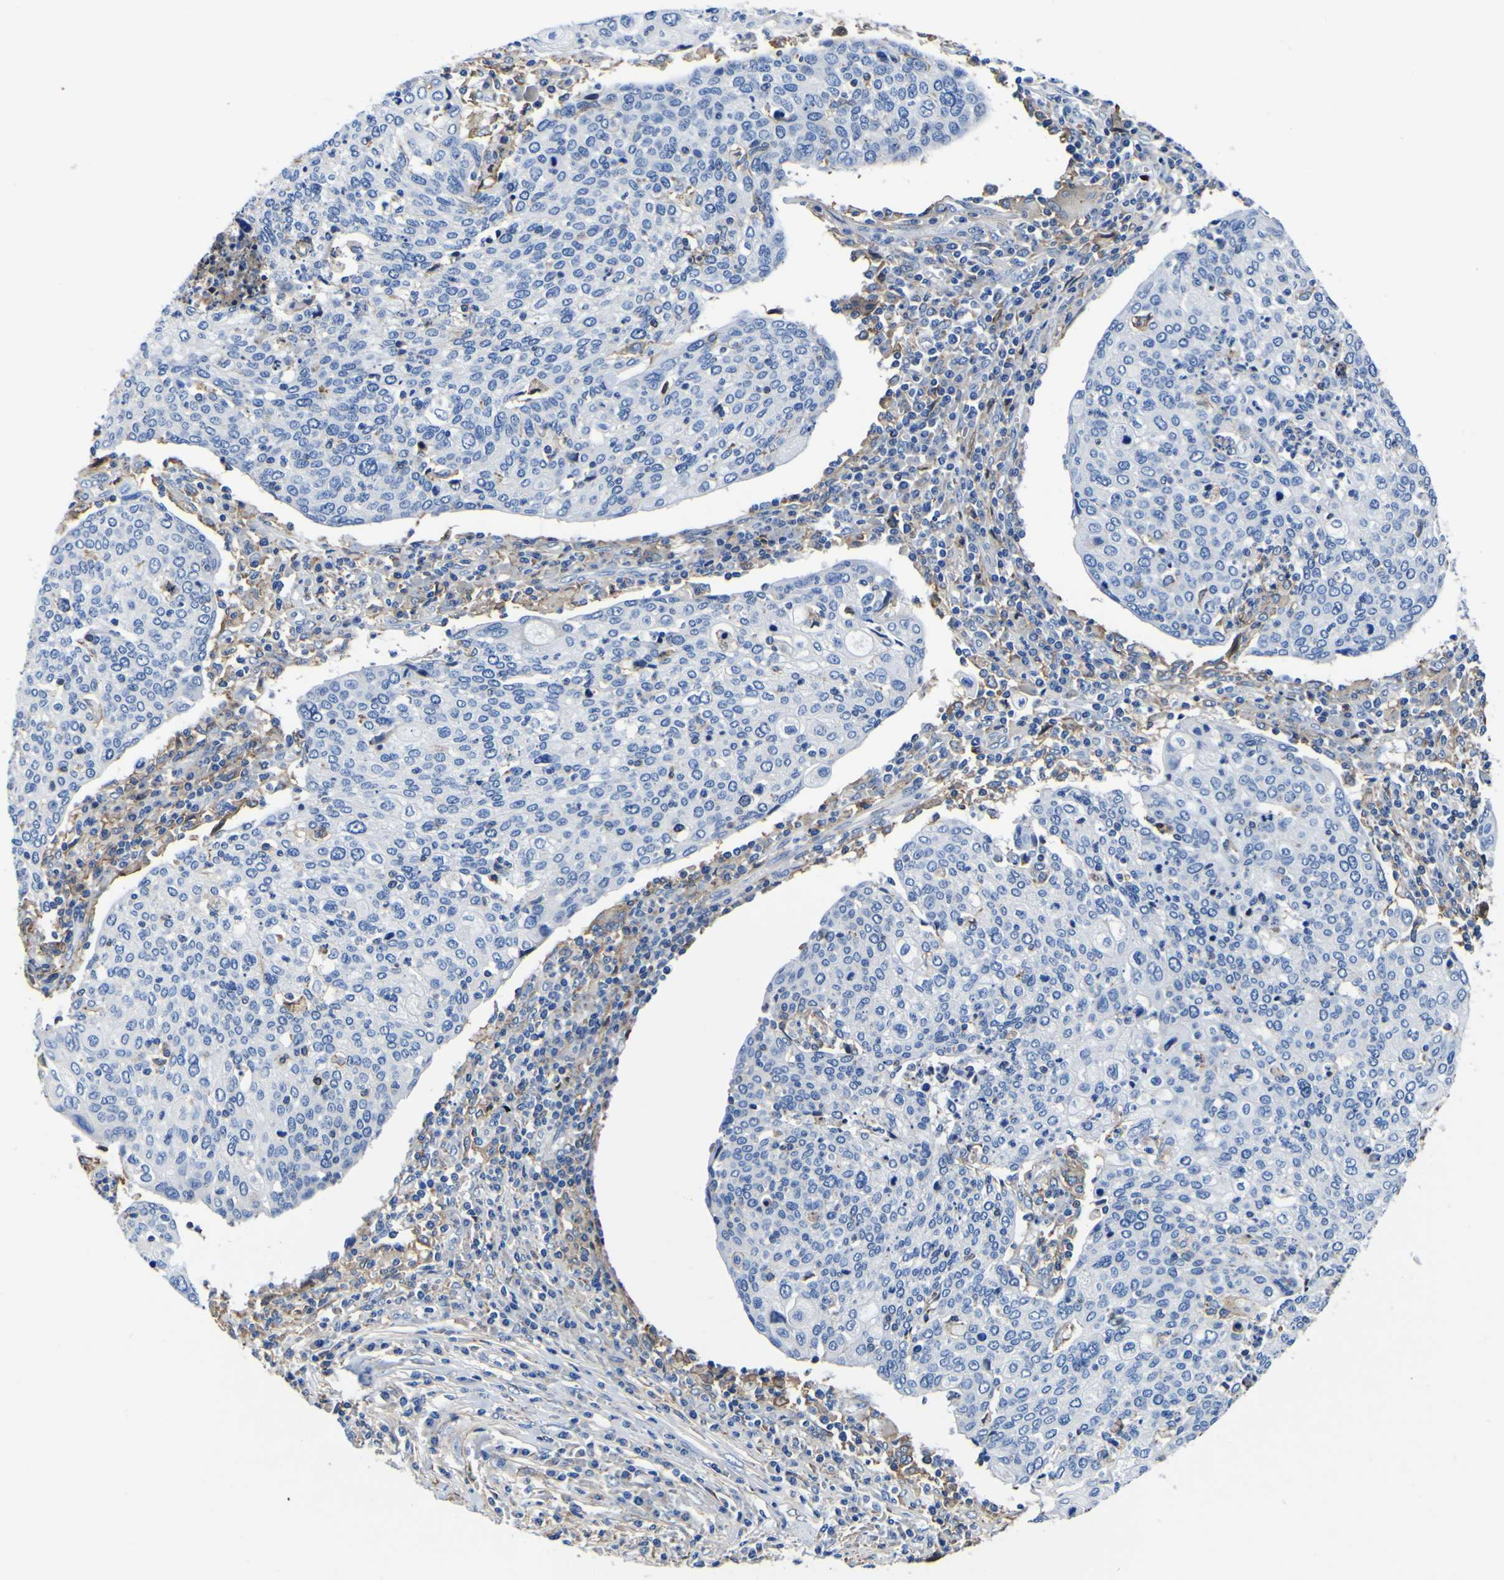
{"staining": {"intensity": "moderate", "quantity": "<25%", "location": "cytoplasmic/membranous"}, "tissue": "cervical cancer", "cell_type": "Tumor cells", "image_type": "cancer", "snomed": [{"axis": "morphology", "description": "Squamous cell carcinoma, NOS"}, {"axis": "topography", "description": "Cervix"}], "caption": "An image of human cervical cancer stained for a protein exhibits moderate cytoplasmic/membranous brown staining in tumor cells.", "gene": "PXDN", "patient": {"sex": "female", "age": 40}}